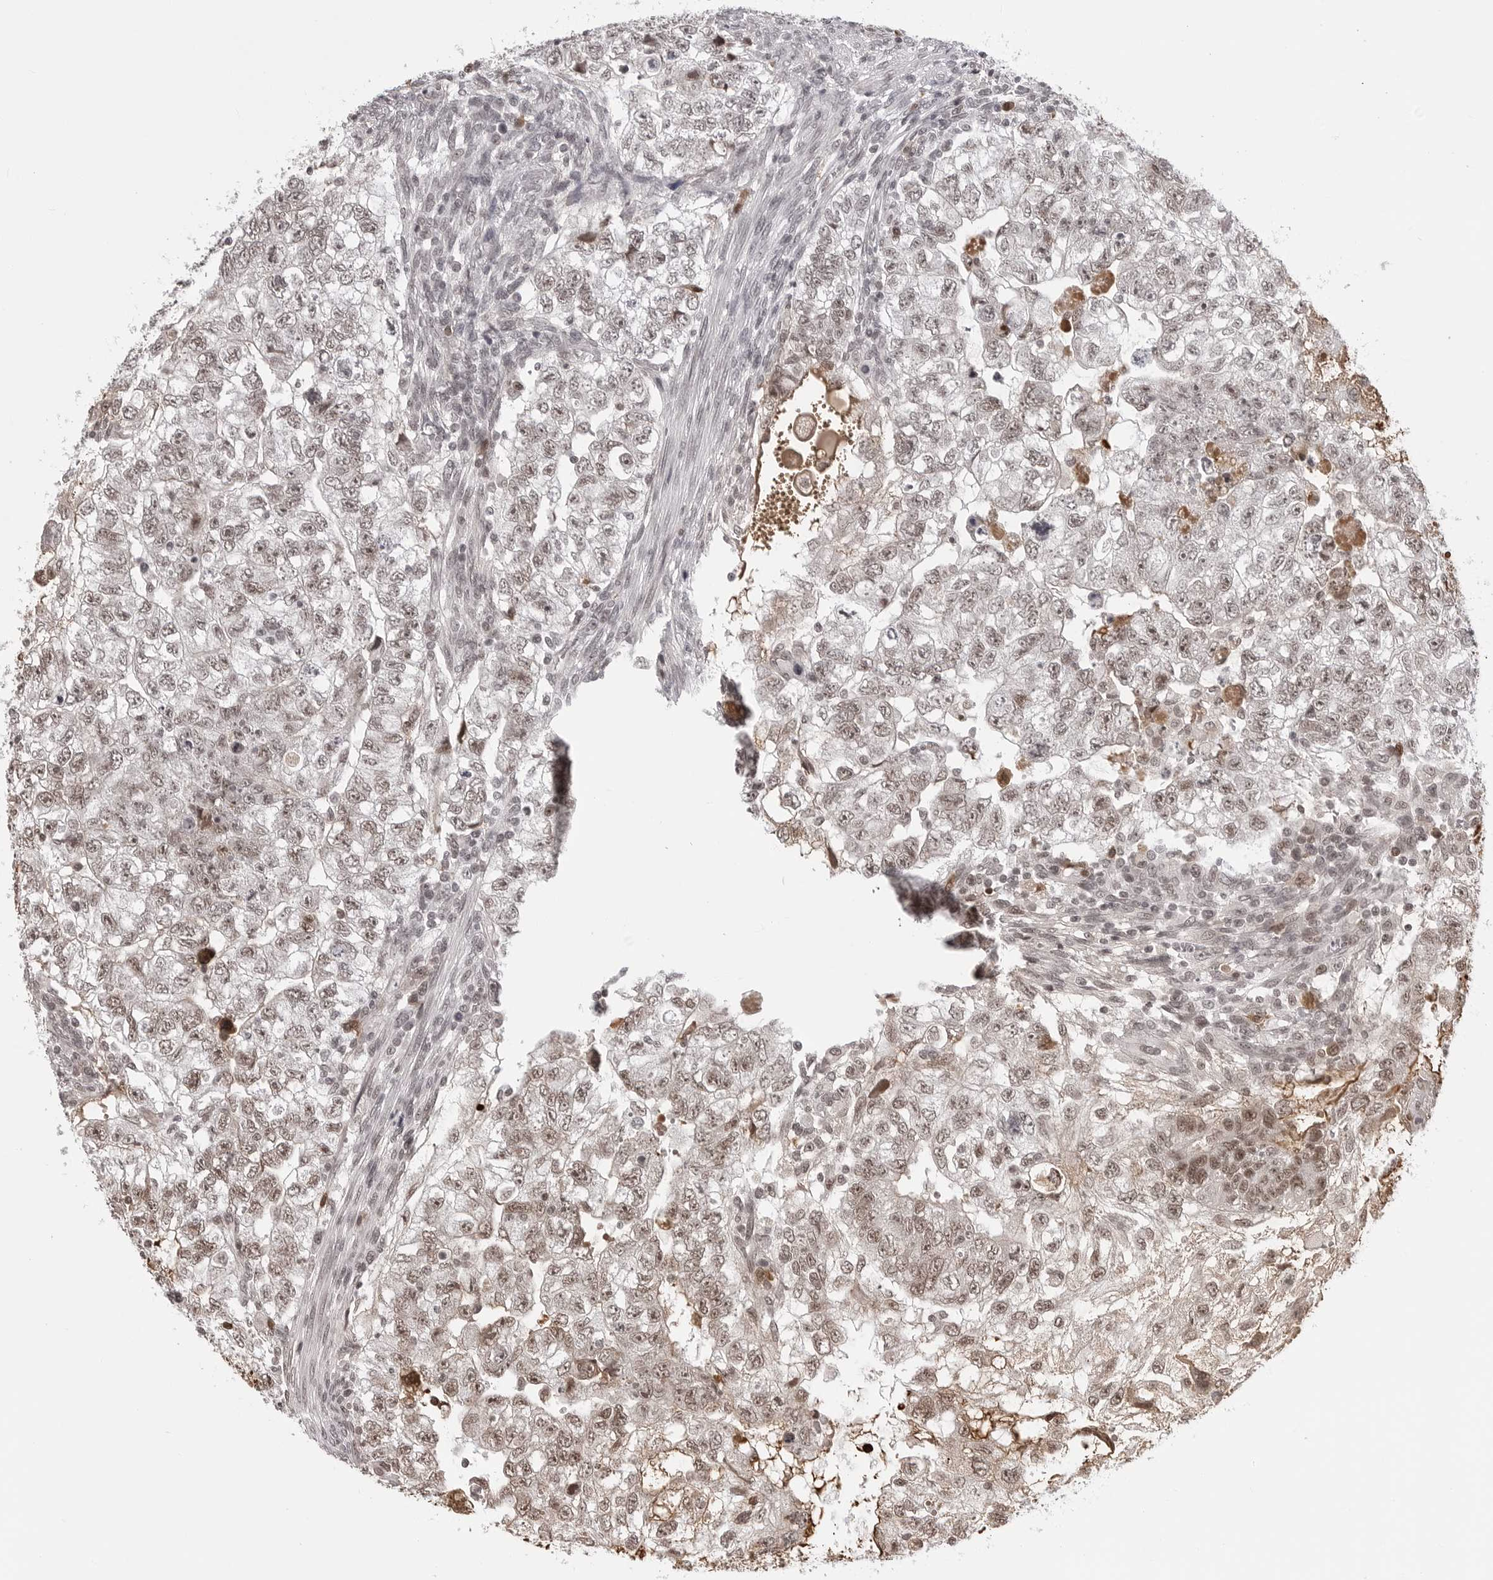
{"staining": {"intensity": "moderate", "quantity": "25%-75%", "location": "nuclear"}, "tissue": "testis cancer", "cell_type": "Tumor cells", "image_type": "cancer", "snomed": [{"axis": "morphology", "description": "Carcinoma, Embryonal, NOS"}, {"axis": "topography", "description": "Testis"}], "caption": "Protein expression analysis of testis cancer shows moderate nuclear expression in about 25%-75% of tumor cells.", "gene": "PHF3", "patient": {"sex": "male", "age": 37}}